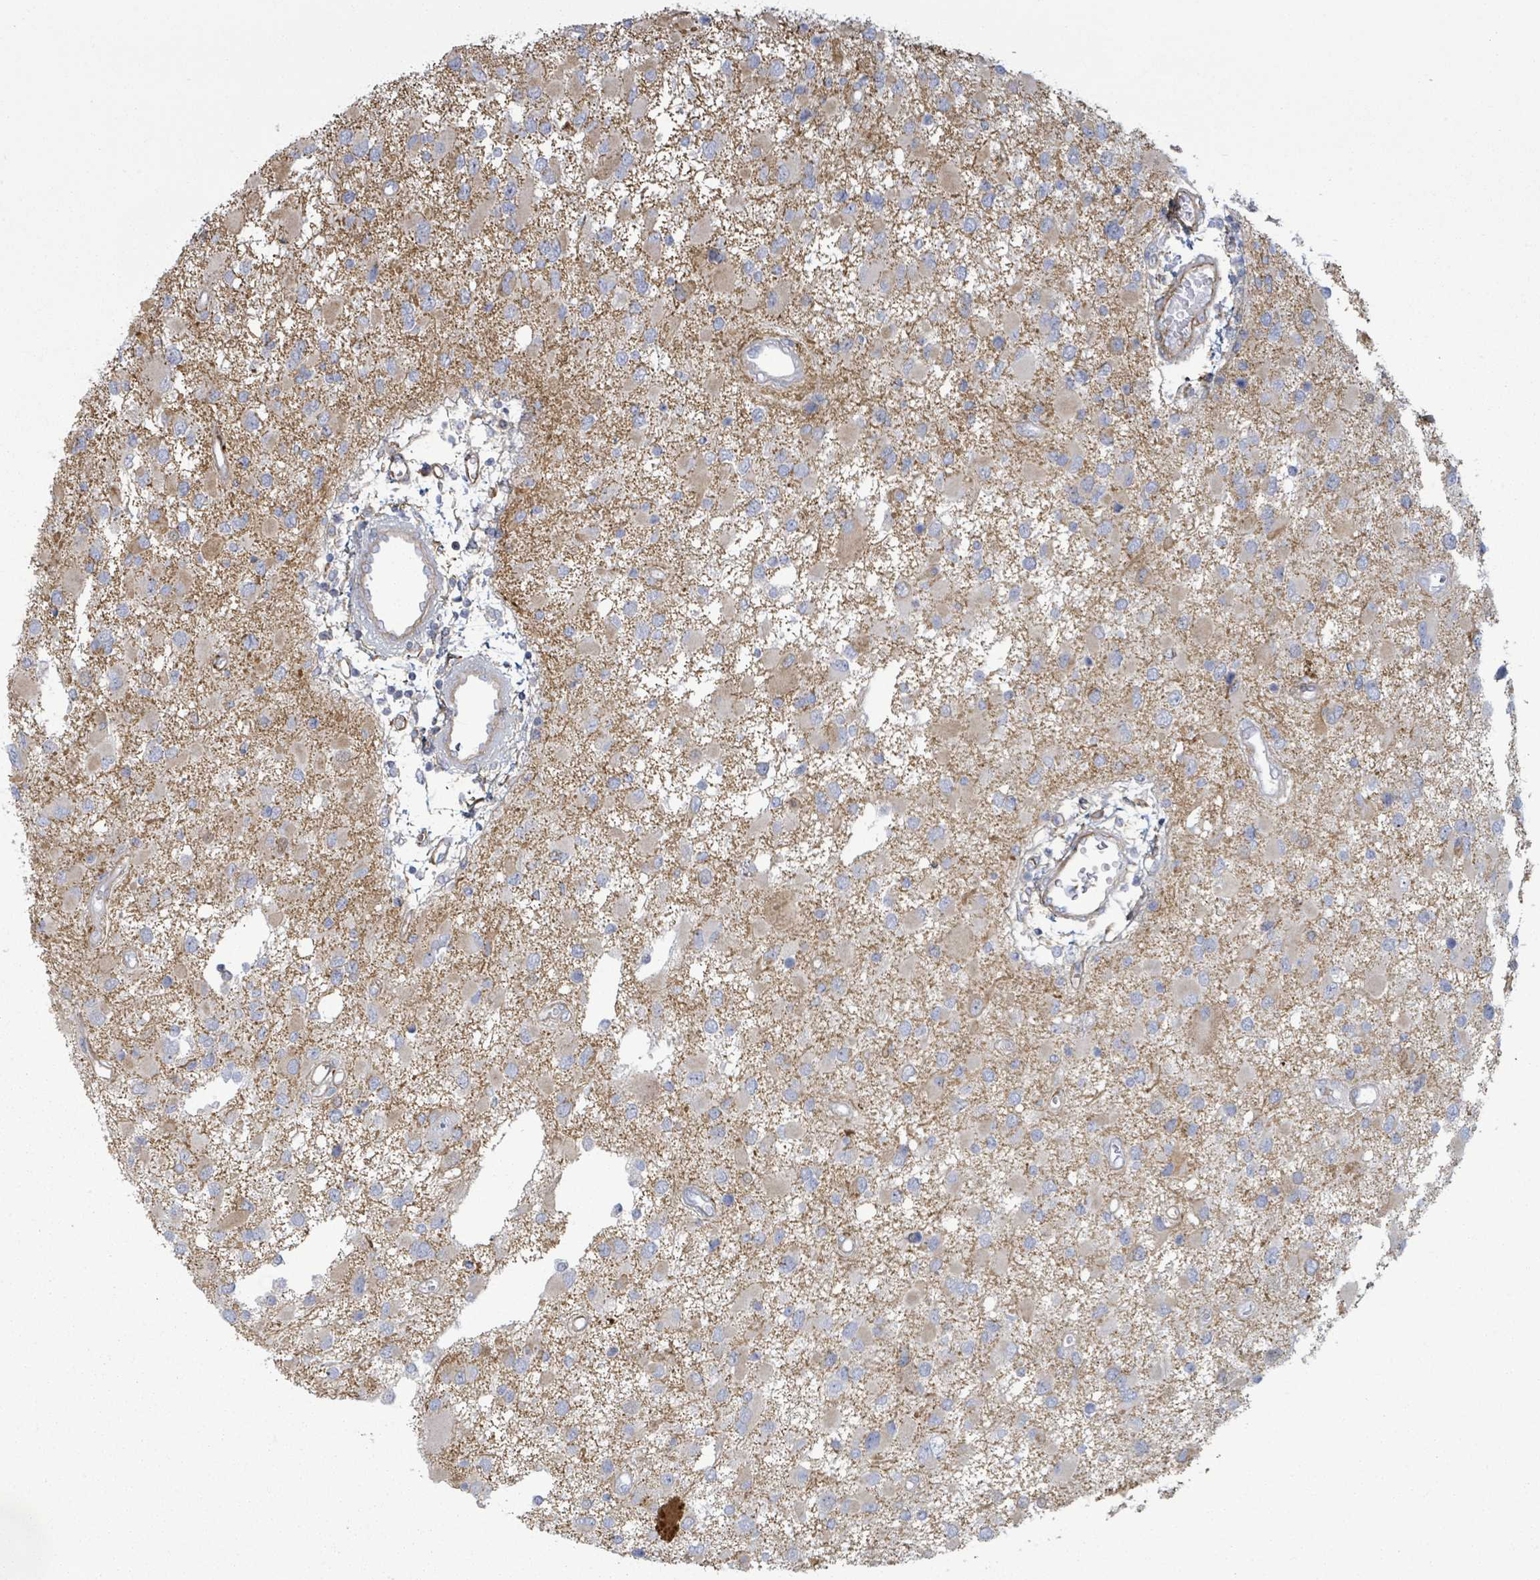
{"staining": {"intensity": "weak", "quantity": "25%-75%", "location": "cytoplasmic/membranous"}, "tissue": "glioma", "cell_type": "Tumor cells", "image_type": "cancer", "snomed": [{"axis": "morphology", "description": "Glioma, malignant, High grade"}, {"axis": "topography", "description": "Brain"}], "caption": "IHC of human glioma reveals low levels of weak cytoplasmic/membranous staining in approximately 25%-75% of tumor cells.", "gene": "COL13A1", "patient": {"sex": "male", "age": 53}}